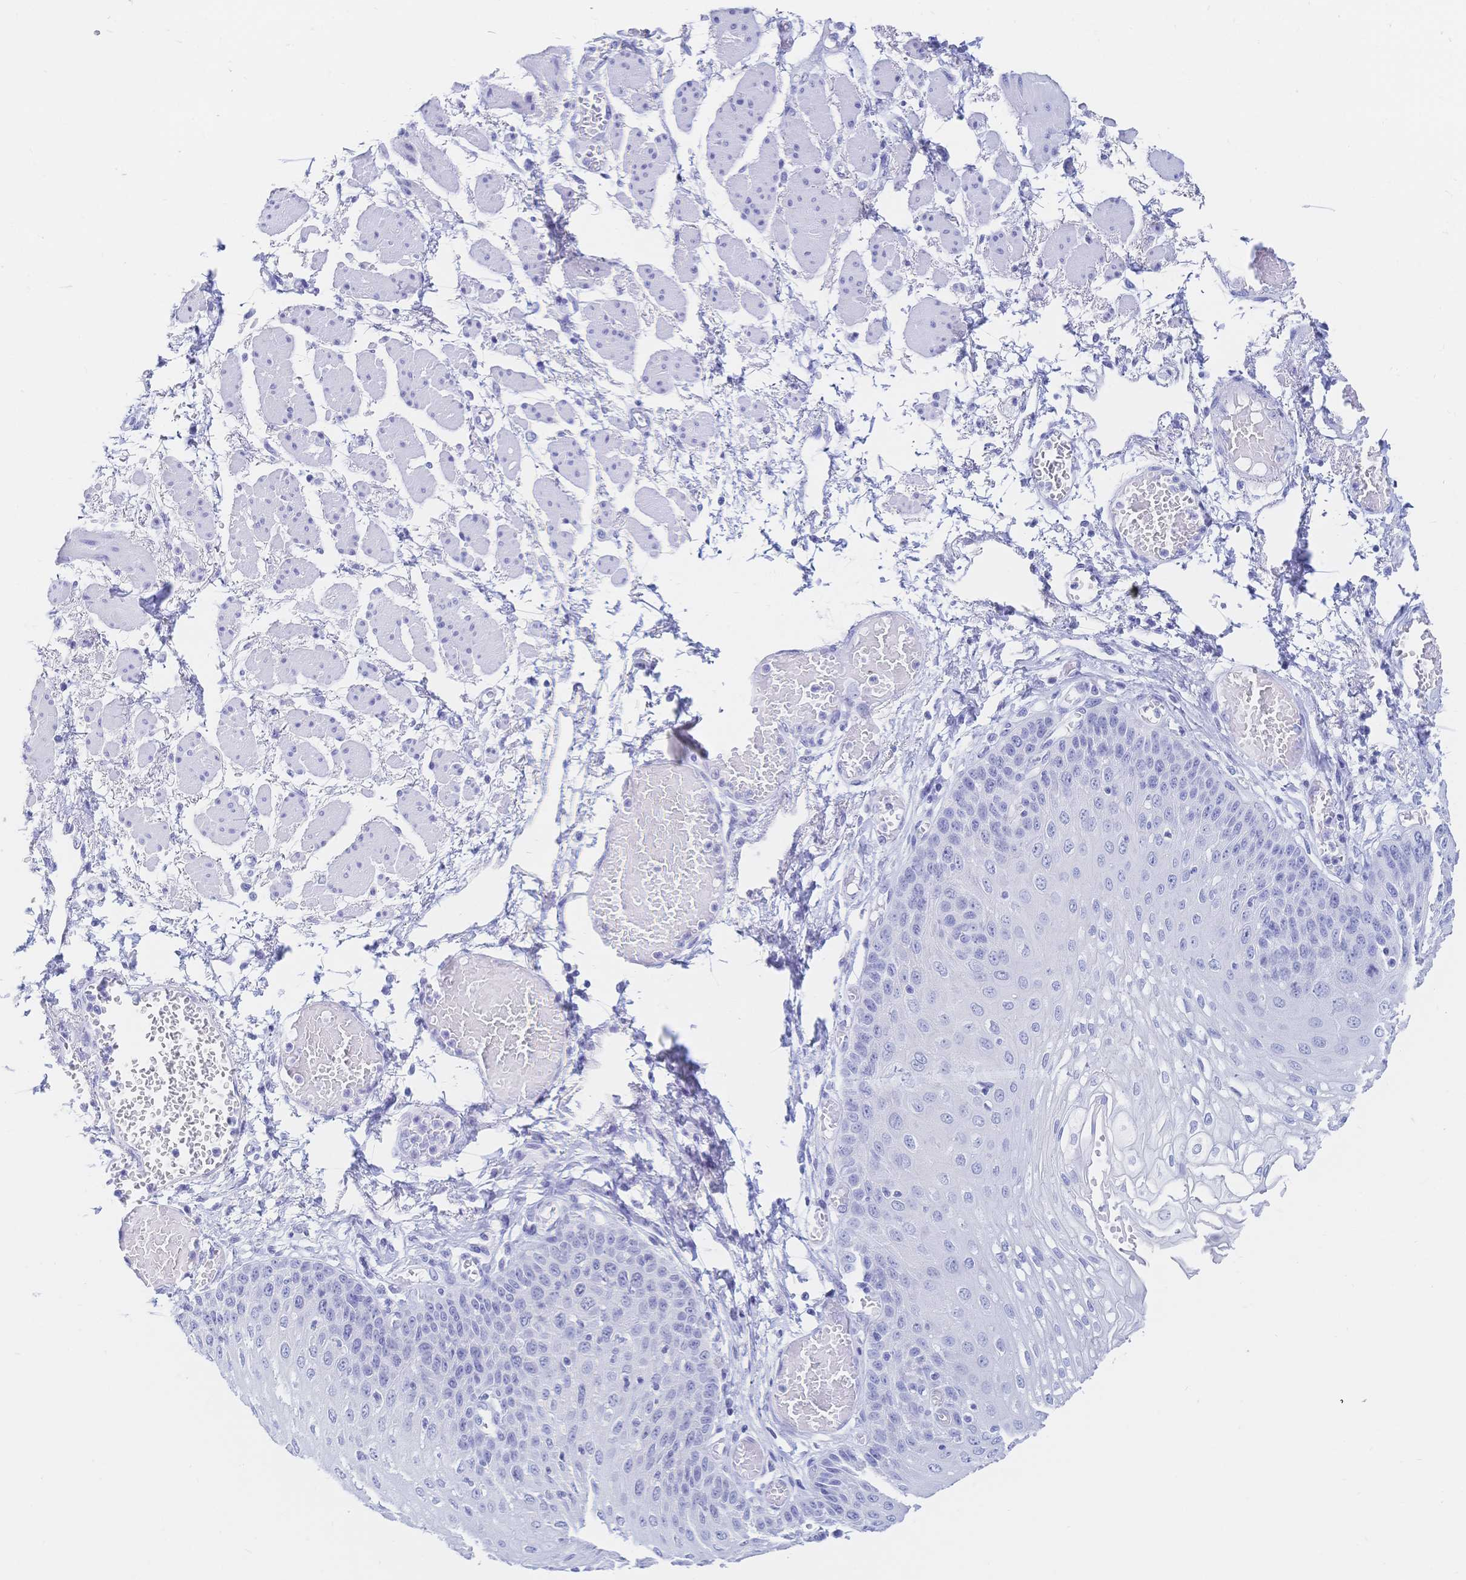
{"staining": {"intensity": "negative", "quantity": "none", "location": "none"}, "tissue": "esophagus", "cell_type": "Squamous epithelial cells", "image_type": "normal", "snomed": [{"axis": "morphology", "description": "Normal tissue, NOS"}, {"axis": "morphology", "description": "Adenocarcinoma, NOS"}, {"axis": "topography", "description": "Esophagus"}], "caption": "Immunohistochemistry of normal esophagus reveals no positivity in squamous epithelial cells.", "gene": "MEP1B", "patient": {"sex": "male", "age": 81}}